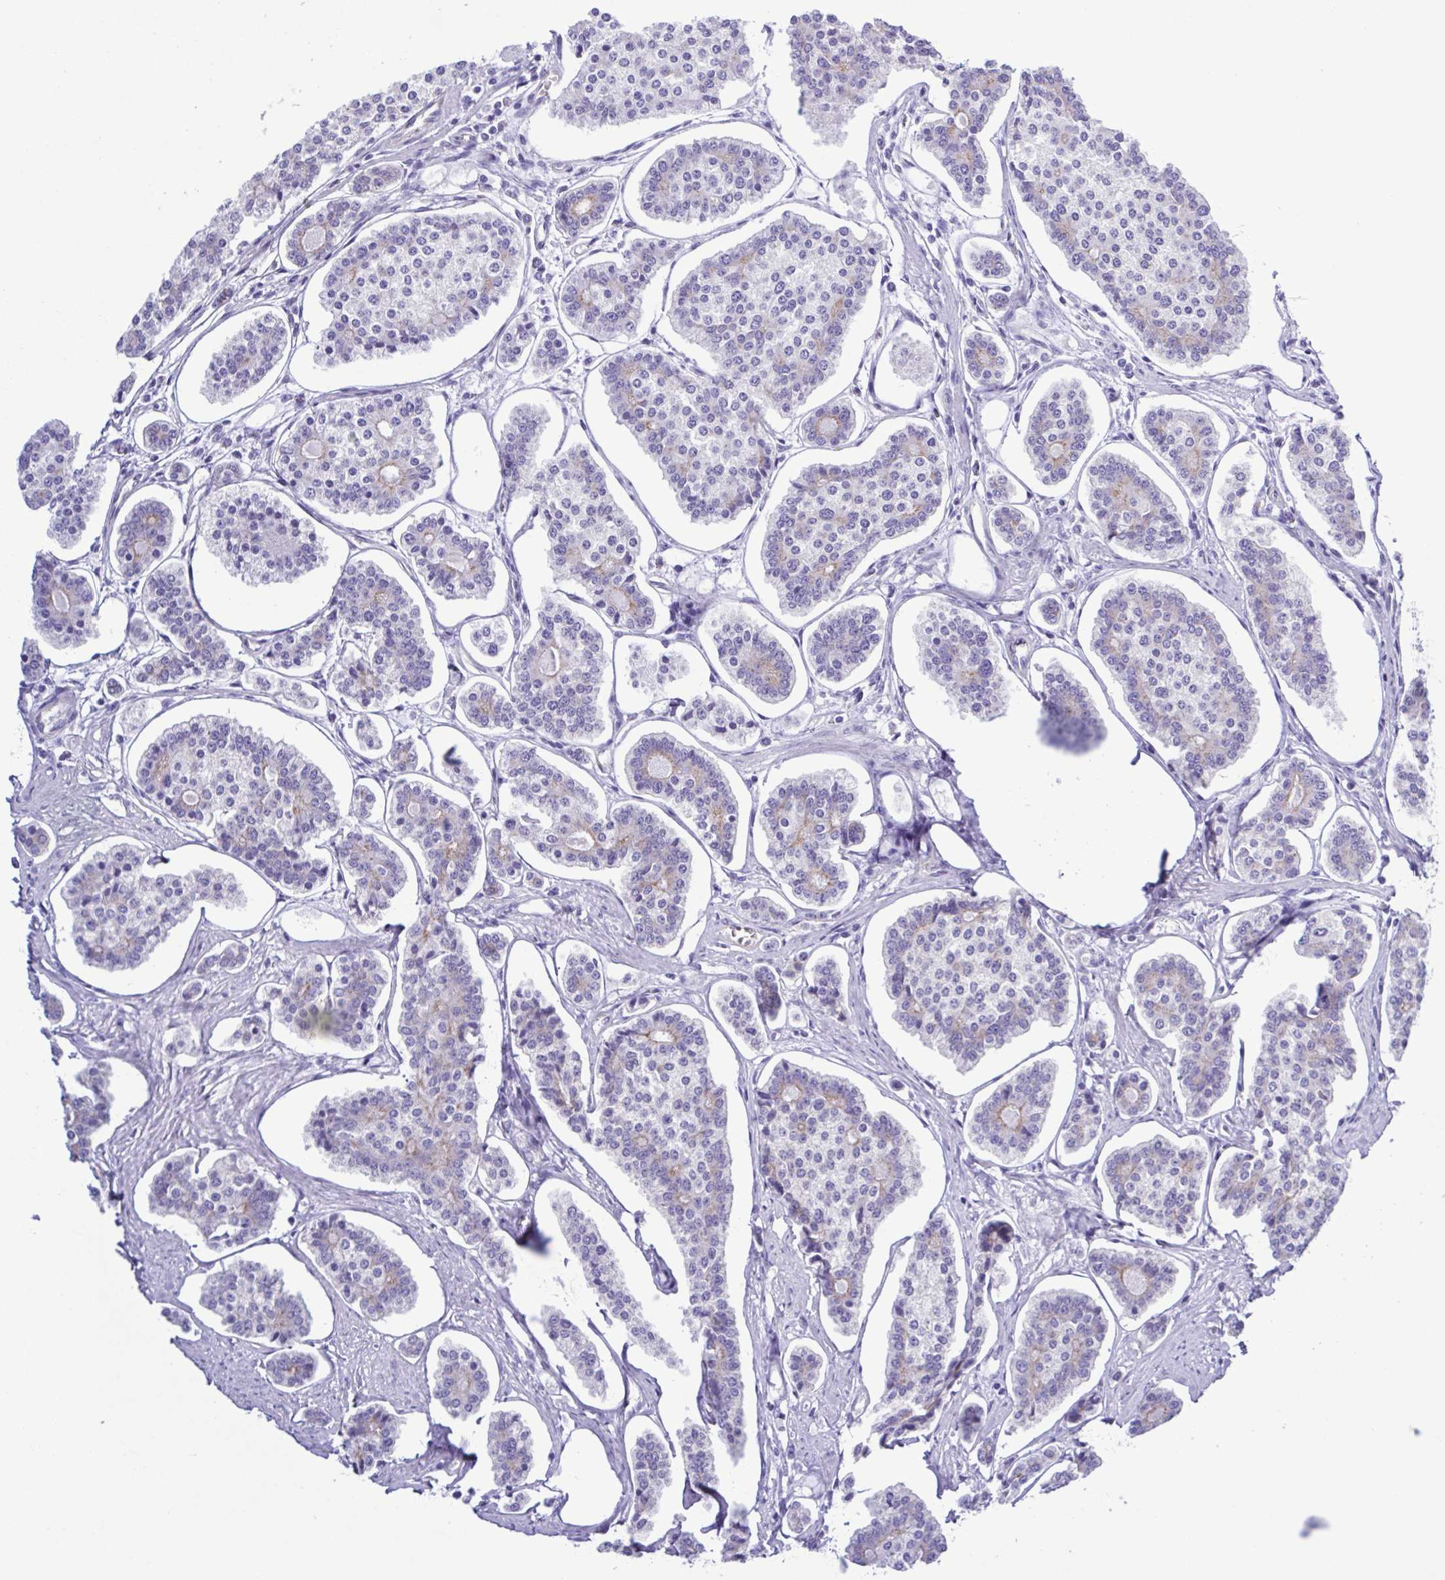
{"staining": {"intensity": "weak", "quantity": "<25%", "location": "cytoplasmic/membranous"}, "tissue": "carcinoid", "cell_type": "Tumor cells", "image_type": "cancer", "snomed": [{"axis": "morphology", "description": "Carcinoid, malignant, NOS"}, {"axis": "topography", "description": "Small intestine"}], "caption": "This is an immunohistochemistry (IHC) histopathology image of malignant carcinoid. There is no staining in tumor cells.", "gene": "CYP11A1", "patient": {"sex": "female", "age": 65}}